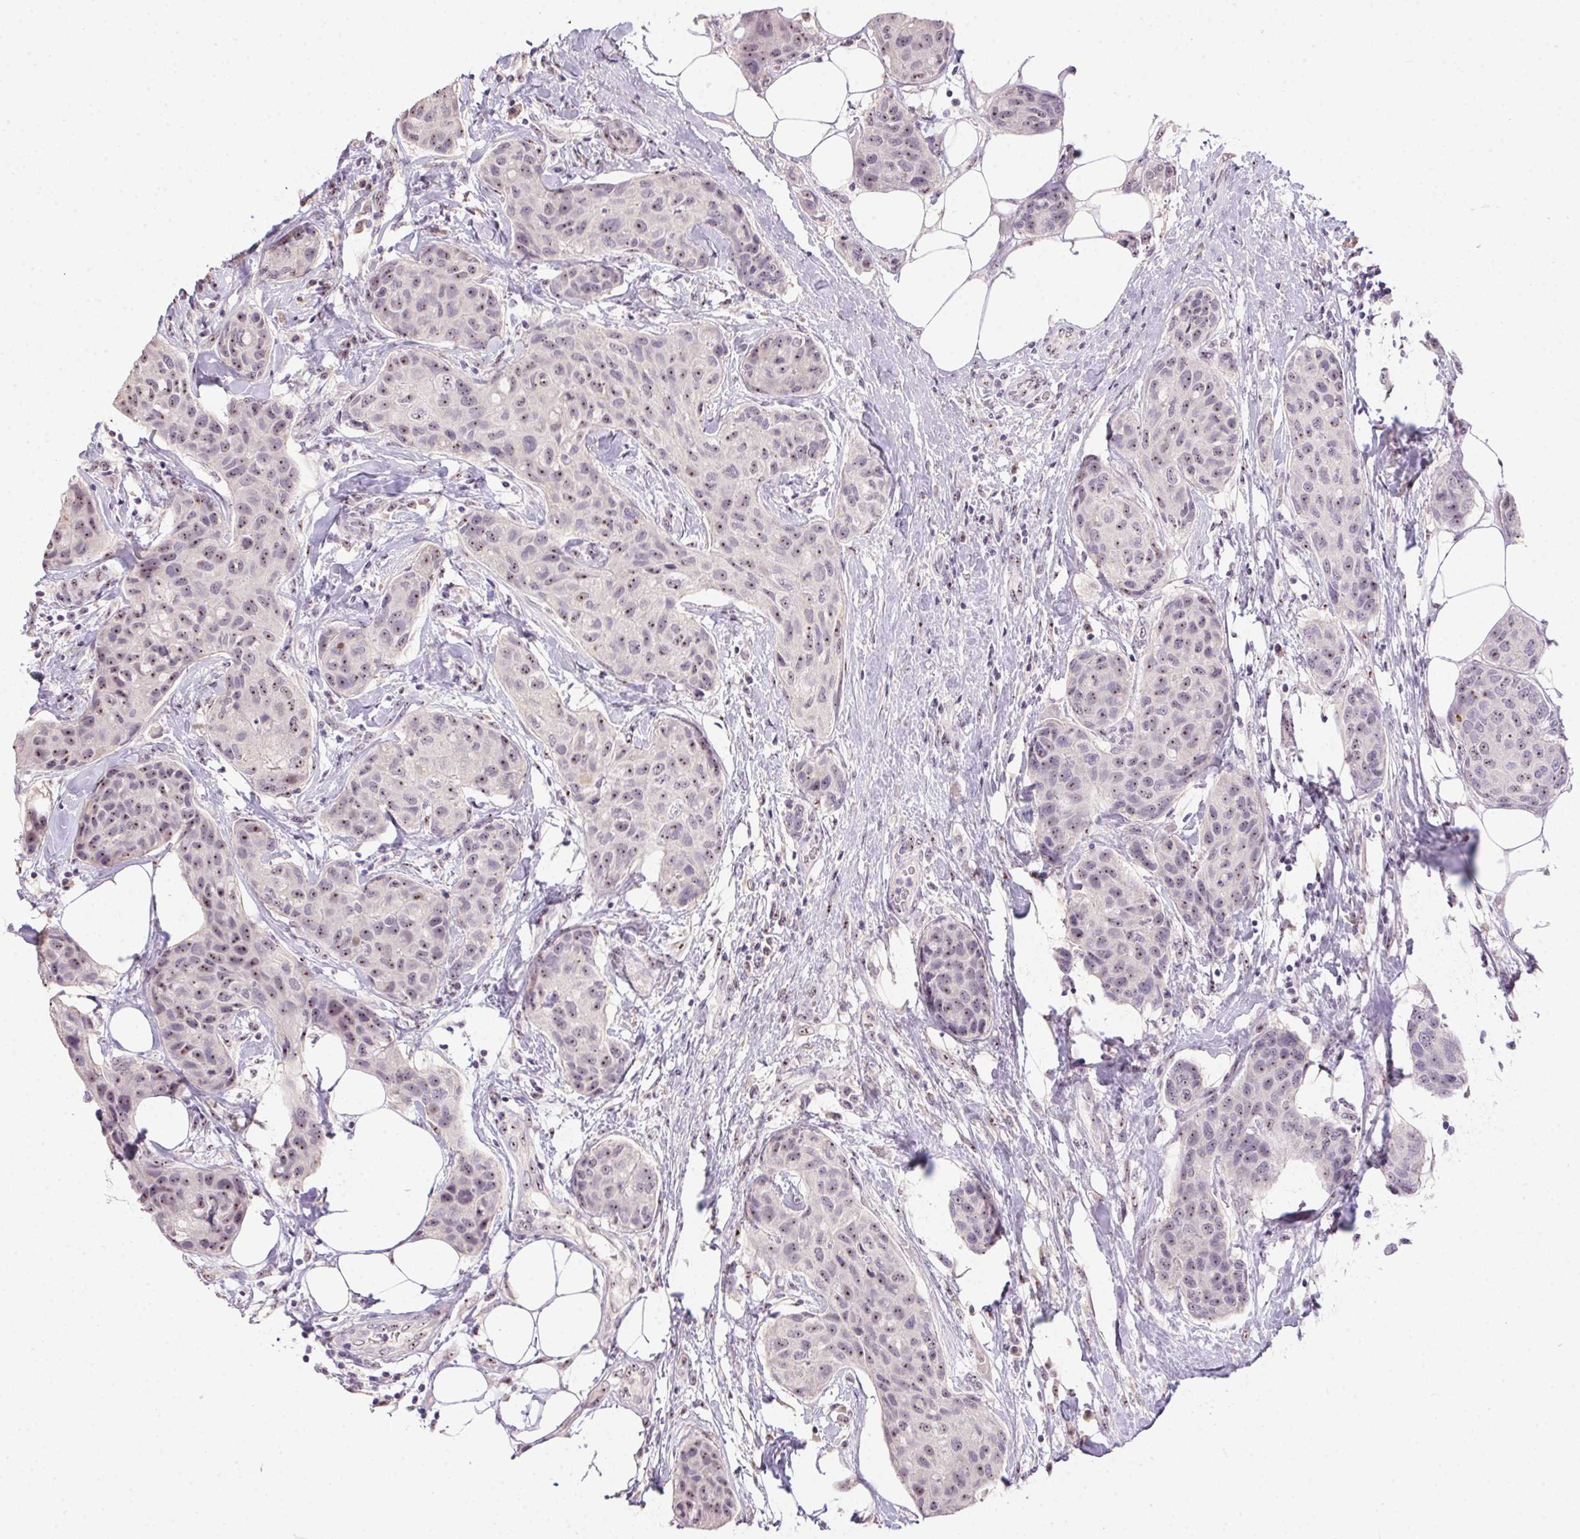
{"staining": {"intensity": "moderate", "quantity": ">75%", "location": "nuclear"}, "tissue": "breast cancer", "cell_type": "Tumor cells", "image_type": "cancer", "snomed": [{"axis": "morphology", "description": "Duct carcinoma"}, {"axis": "topography", "description": "Breast"}], "caption": "Moderate nuclear expression is identified in about >75% of tumor cells in breast cancer. The protein of interest is shown in brown color, while the nuclei are stained blue.", "gene": "BATF2", "patient": {"sex": "female", "age": 80}}